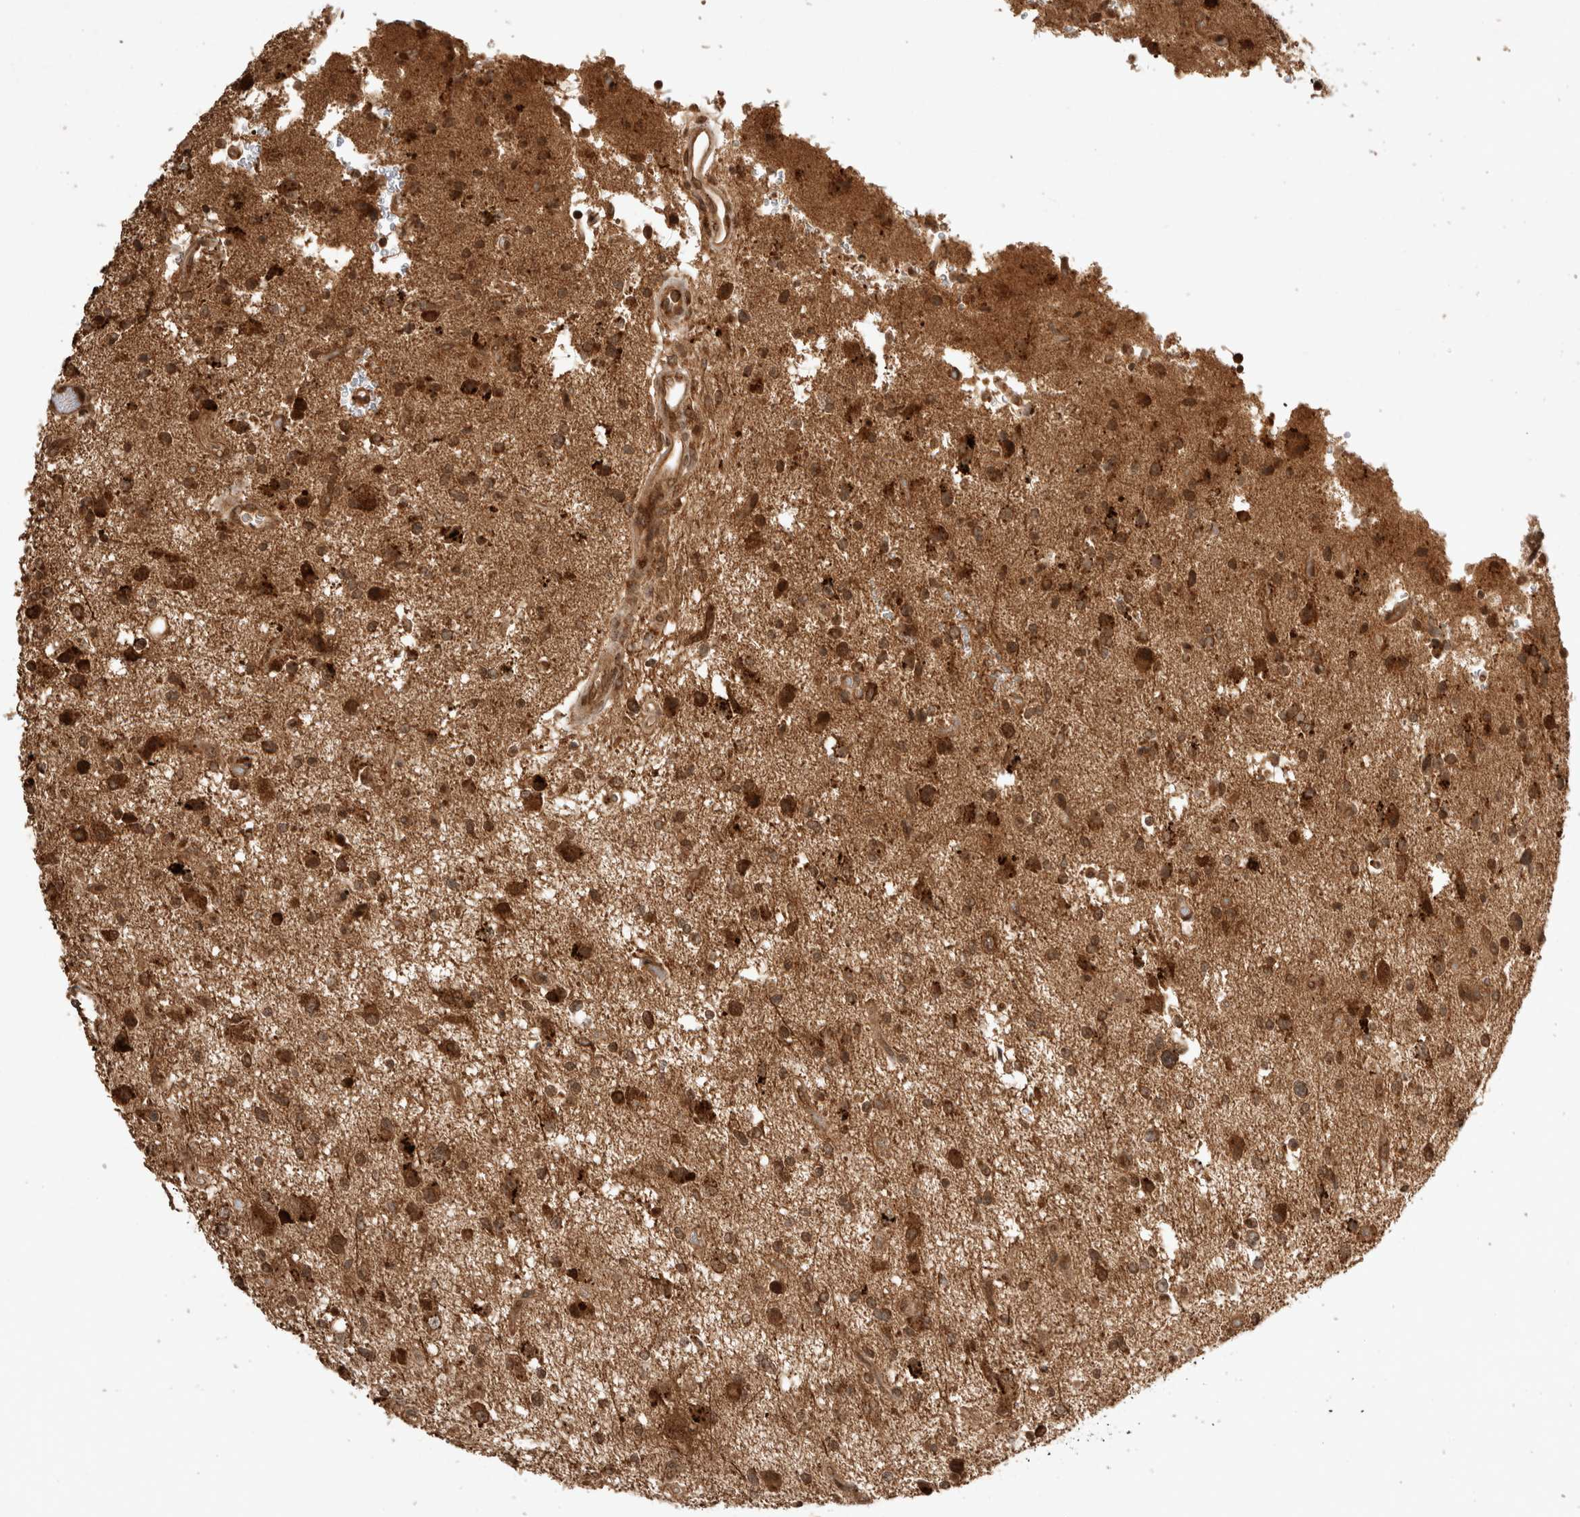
{"staining": {"intensity": "strong", "quantity": ">75%", "location": "cytoplasmic/membranous,nuclear"}, "tissue": "glioma", "cell_type": "Tumor cells", "image_type": "cancer", "snomed": [{"axis": "morphology", "description": "Glioma, malignant, High grade"}, {"axis": "topography", "description": "Brain"}], "caption": "IHC histopathology image of human glioma stained for a protein (brown), which exhibits high levels of strong cytoplasmic/membranous and nuclear staining in about >75% of tumor cells.", "gene": "FAM221A", "patient": {"sex": "male", "age": 33}}